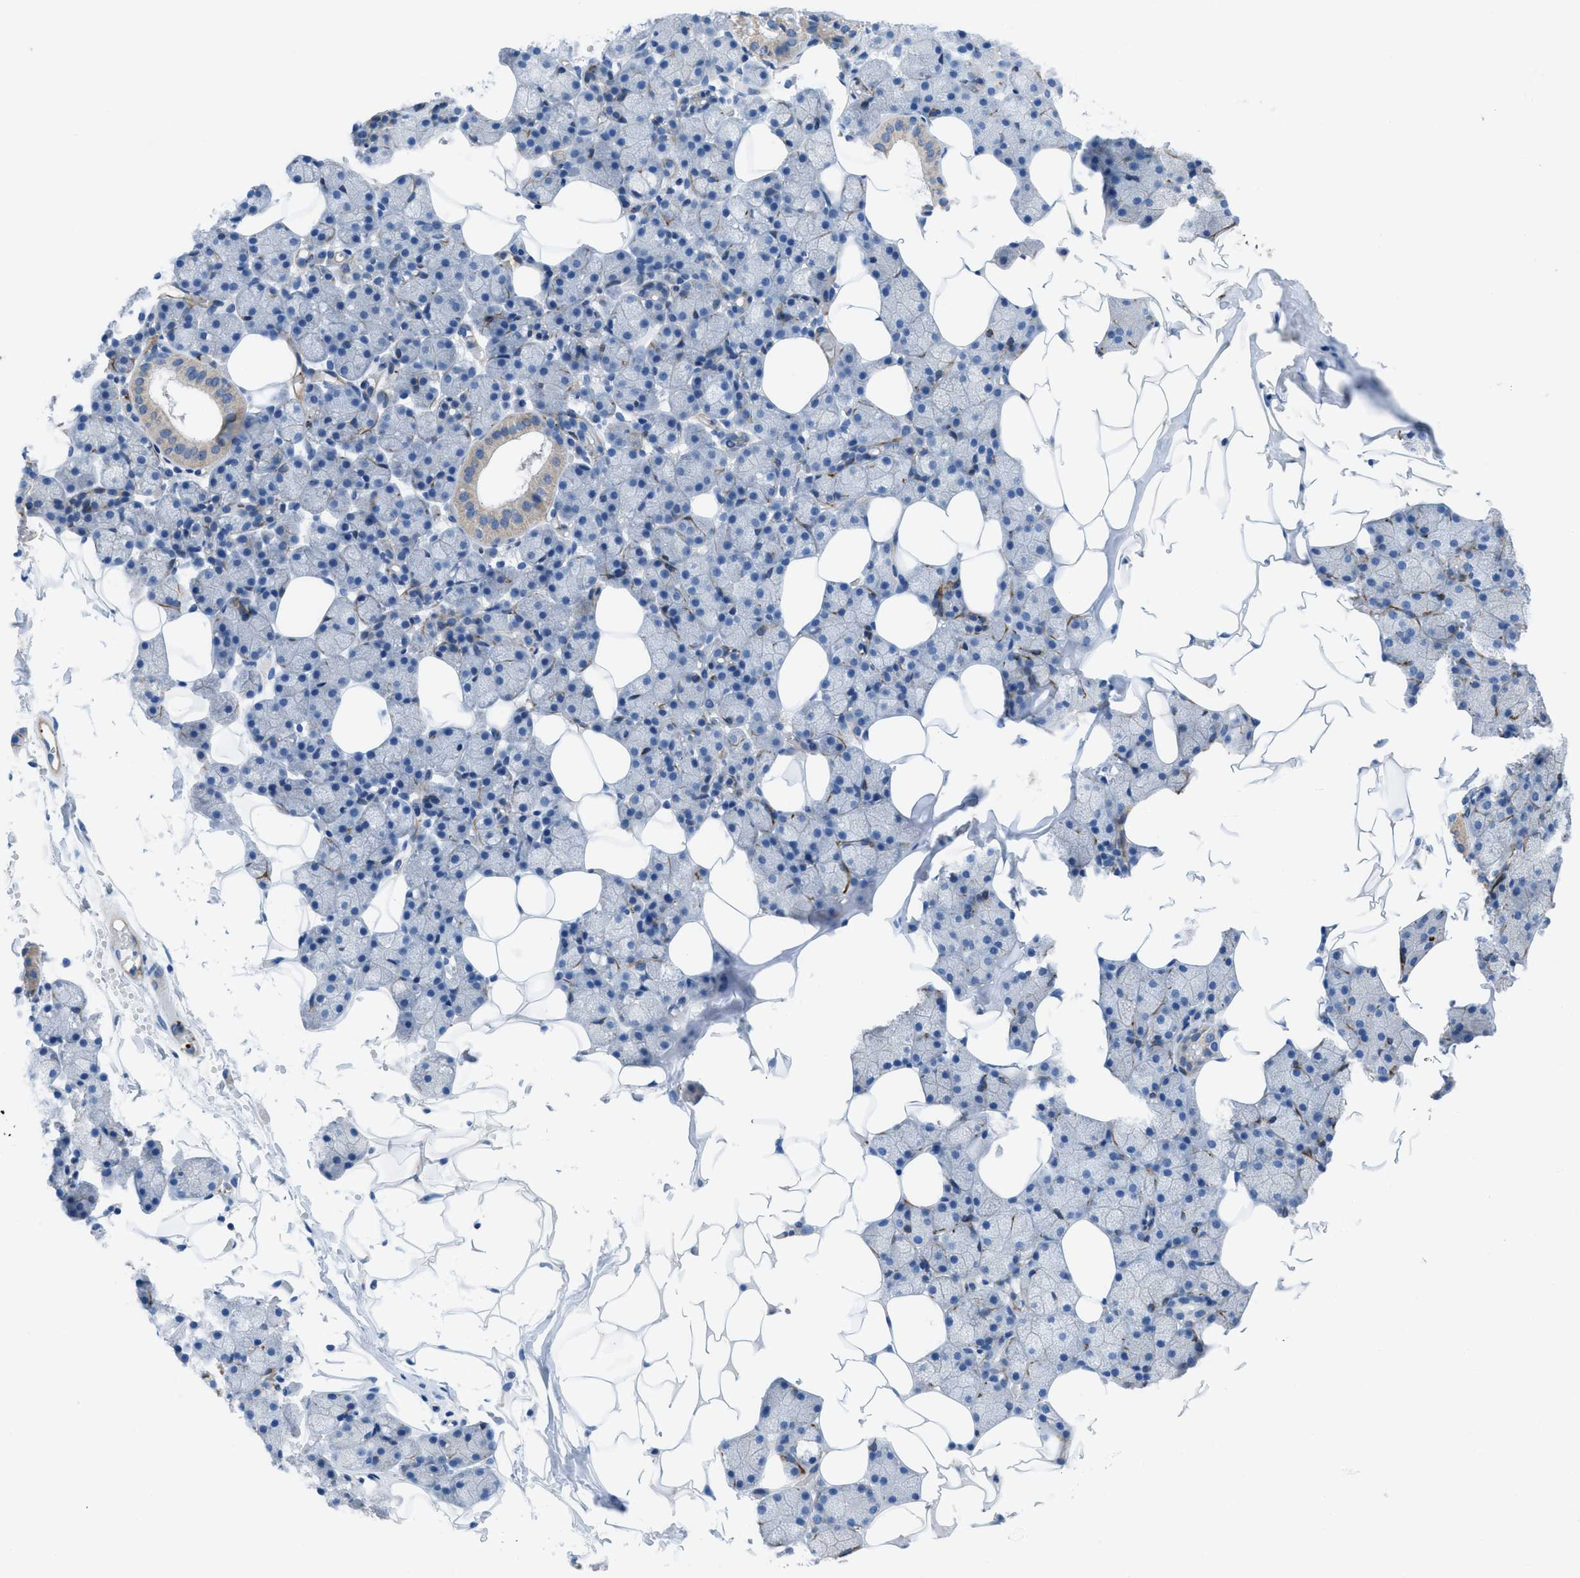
{"staining": {"intensity": "negative", "quantity": "none", "location": "none"}, "tissue": "salivary gland", "cell_type": "Glandular cells", "image_type": "normal", "snomed": [{"axis": "morphology", "description": "Normal tissue, NOS"}, {"axis": "topography", "description": "Salivary gland"}], "caption": "IHC image of benign human salivary gland stained for a protein (brown), which exhibits no positivity in glandular cells. (Brightfield microscopy of DAB (3,3'-diaminobenzidine) immunohistochemistry (IHC) at high magnification).", "gene": "KCNH7", "patient": {"sex": "female", "age": 33}}